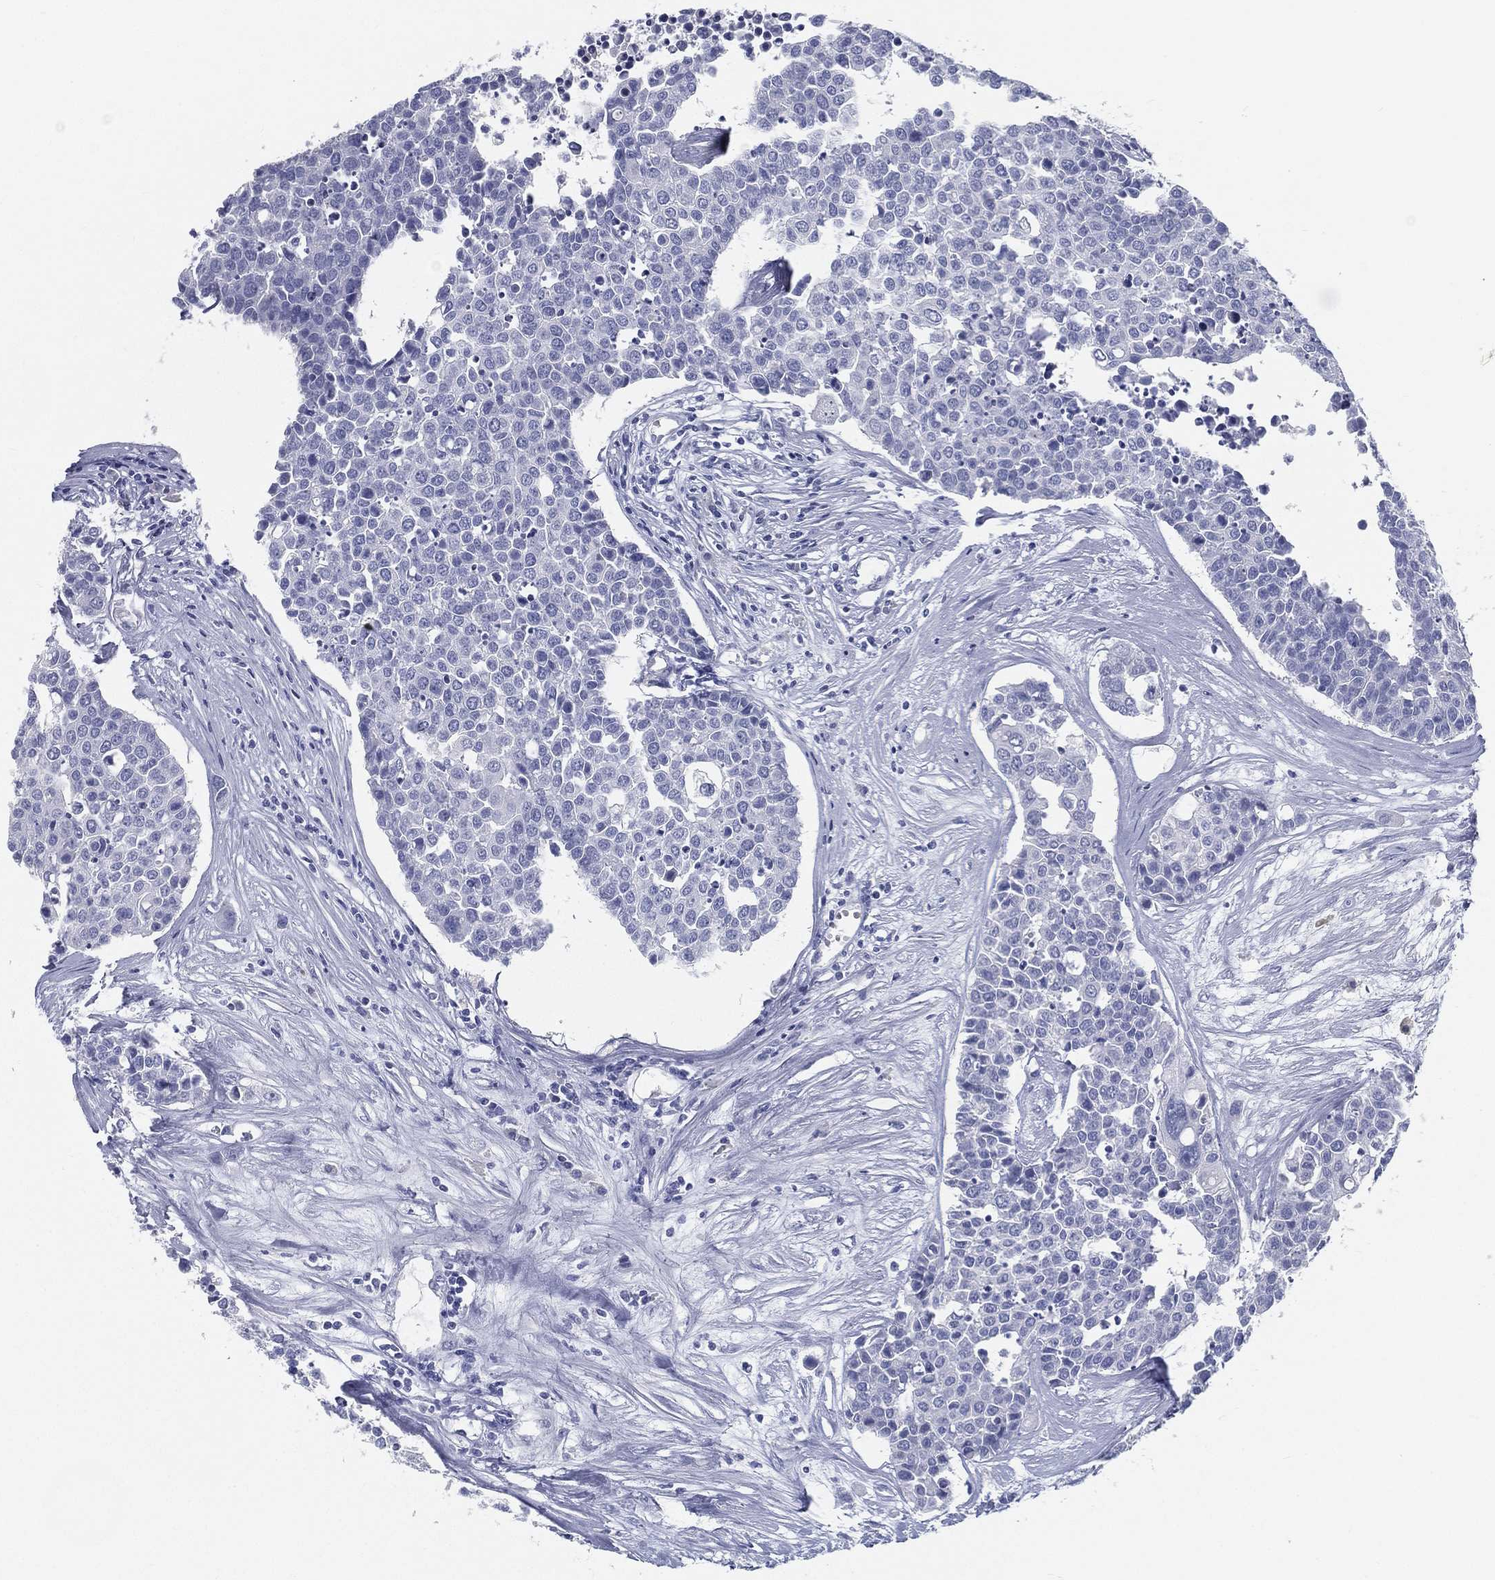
{"staining": {"intensity": "negative", "quantity": "none", "location": "none"}, "tissue": "carcinoid", "cell_type": "Tumor cells", "image_type": "cancer", "snomed": [{"axis": "morphology", "description": "Carcinoid, malignant, NOS"}, {"axis": "topography", "description": "Colon"}], "caption": "Protein analysis of carcinoid shows no significant expression in tumor cells.", "gene": "STS", "patient": {"sex": "male", "age": 81}}